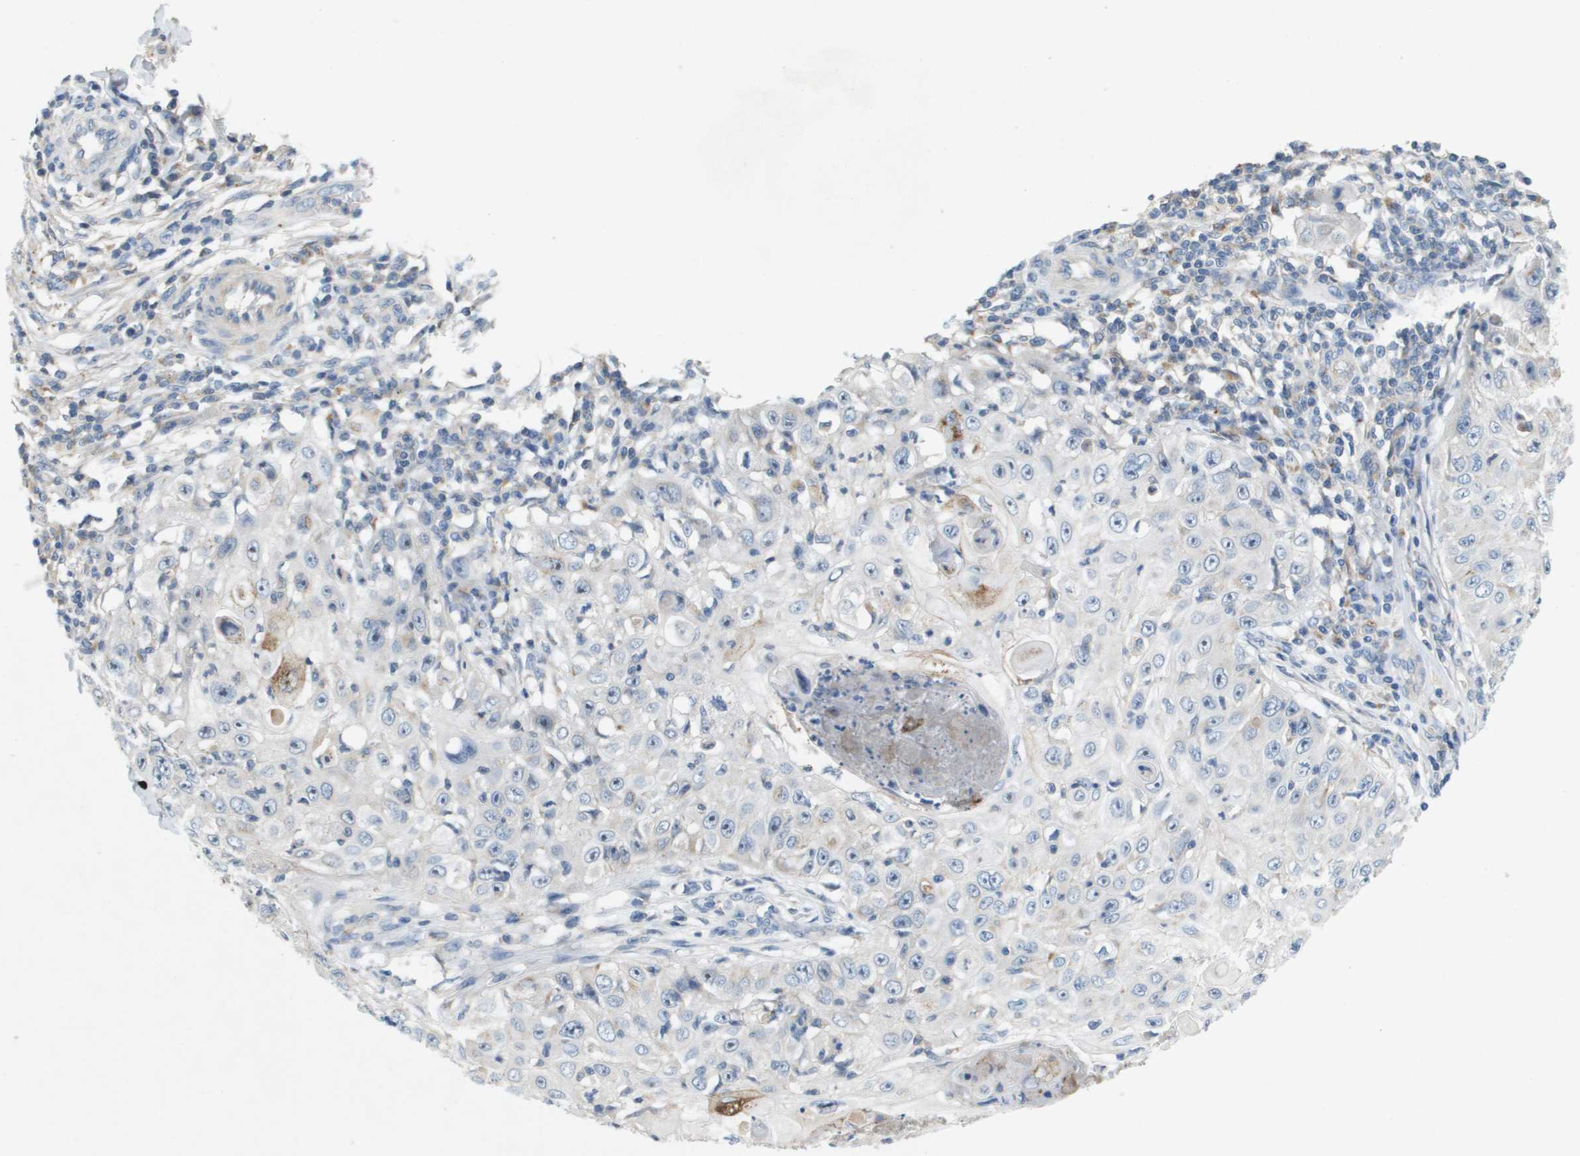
{"staining": {"intensity": "negative", "quantity": "none", "location": "none"}, "tissue": "skin cancer", "cell_type": "Tumor cells", "image_type": "cancer", "snomed": [{"axis": "morphology", "description": "Squamous cell carcinoma, NOS"}, {"axis": "topography", "description": "Skin"}], "caption": "IHC micrograph of neoplastic tissue: squamous cell carcinoma (skin) stained with DAB displays no significant protein expression in tumor cells. (DAB (3,3'-diaminobenzidine) immunohistochemistry (IHC) visualized using brightfield microscopy, high magnification).", "gene": "B3GNT5", "patient": {"sex": "male", "age": 86}}